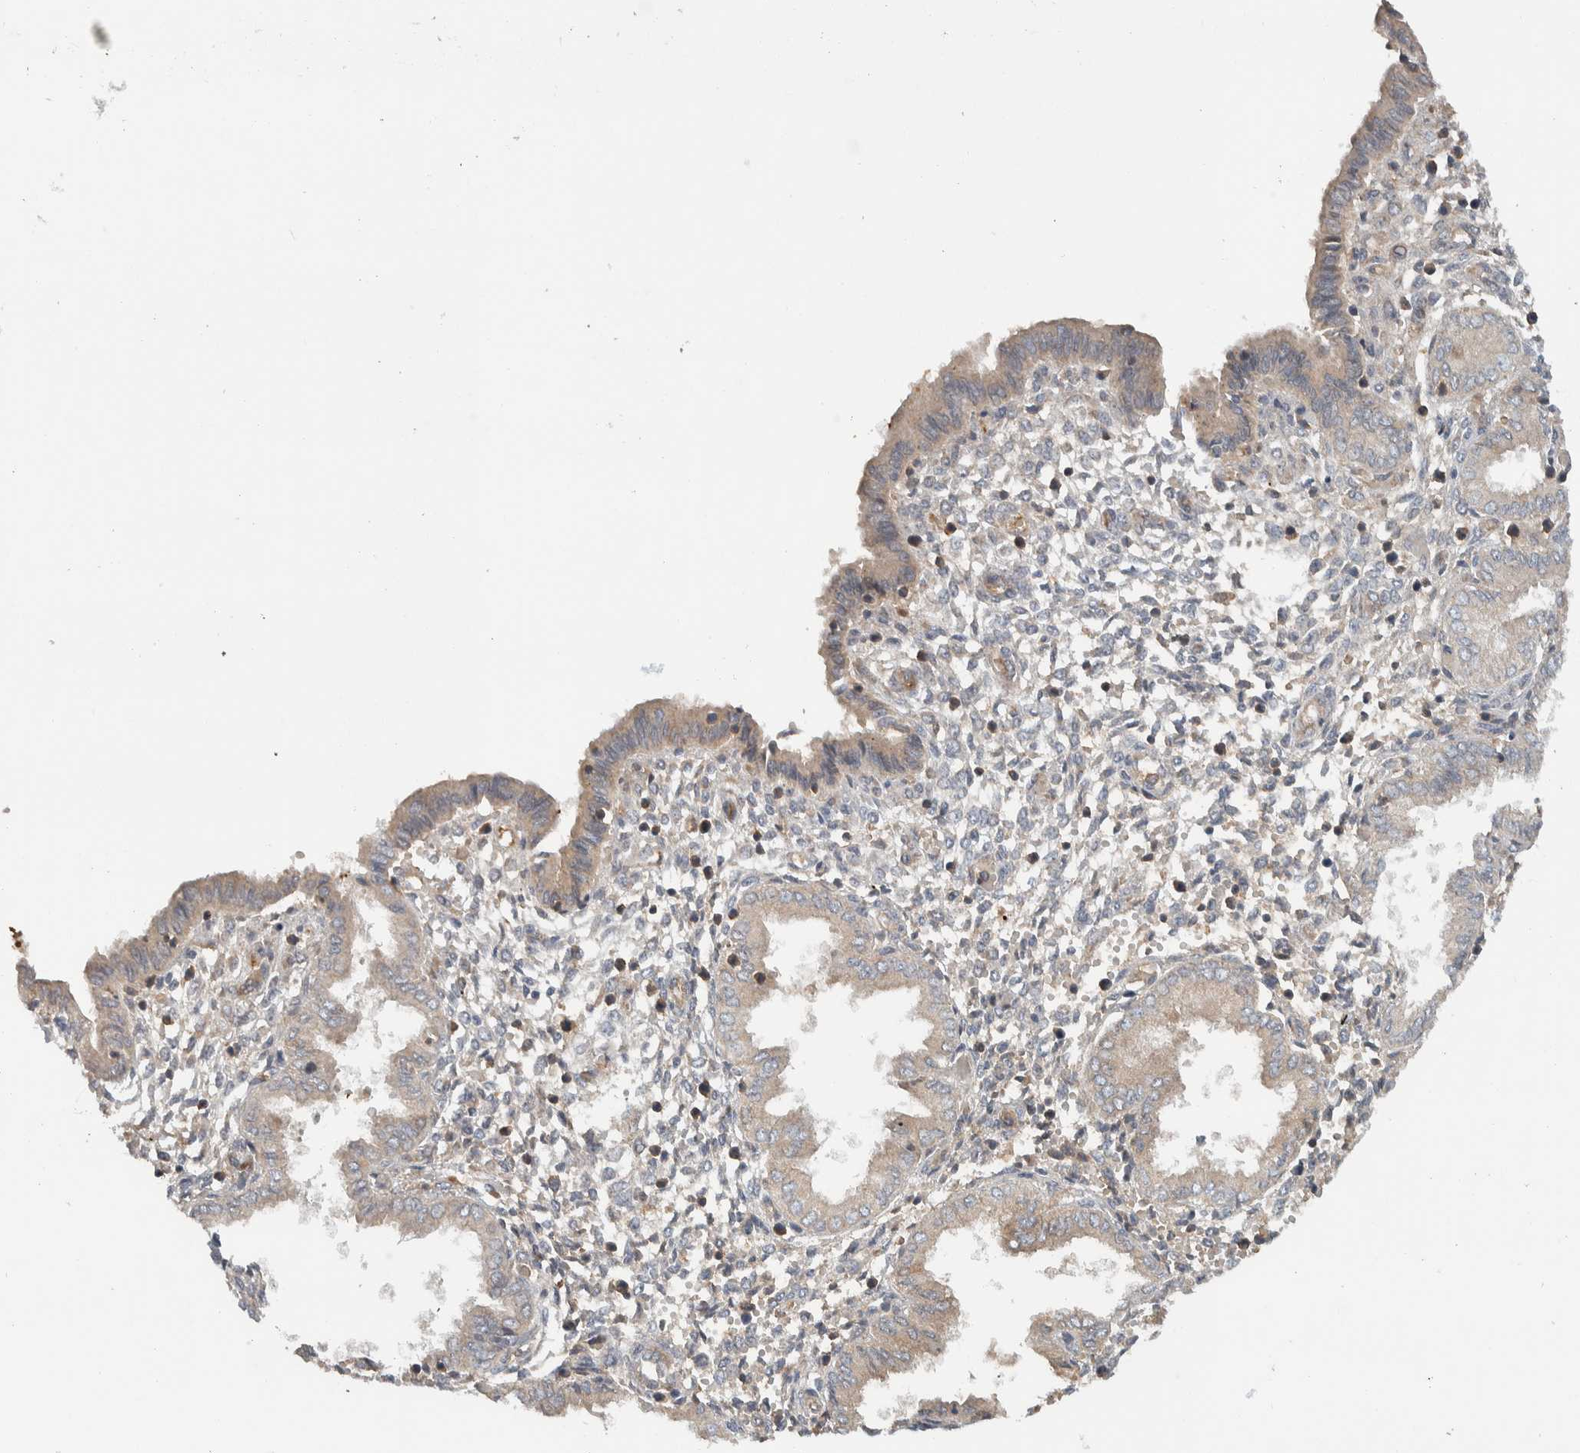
{"staining": {"intensity": "weak", "quantity": "<25%", "location": "cytoplasmic/membranous"}, "tissue": "endometrium", "cell_type": "Cells in endometrial stroma", "image_type": "normal", "snomed": [{"axis": "morphology", "description": "Normal tissue, NOS"}, {"axis": "topography", "description": "Endometrium"}], "caption": "There is no significant expression in cells in endometrial stroma of endometrium. (DAB (3,3'-diaminobenzidine) IHC, high magnification).", "gene": "ARMC7", "patient": {"sex": "female", "age": 33}}